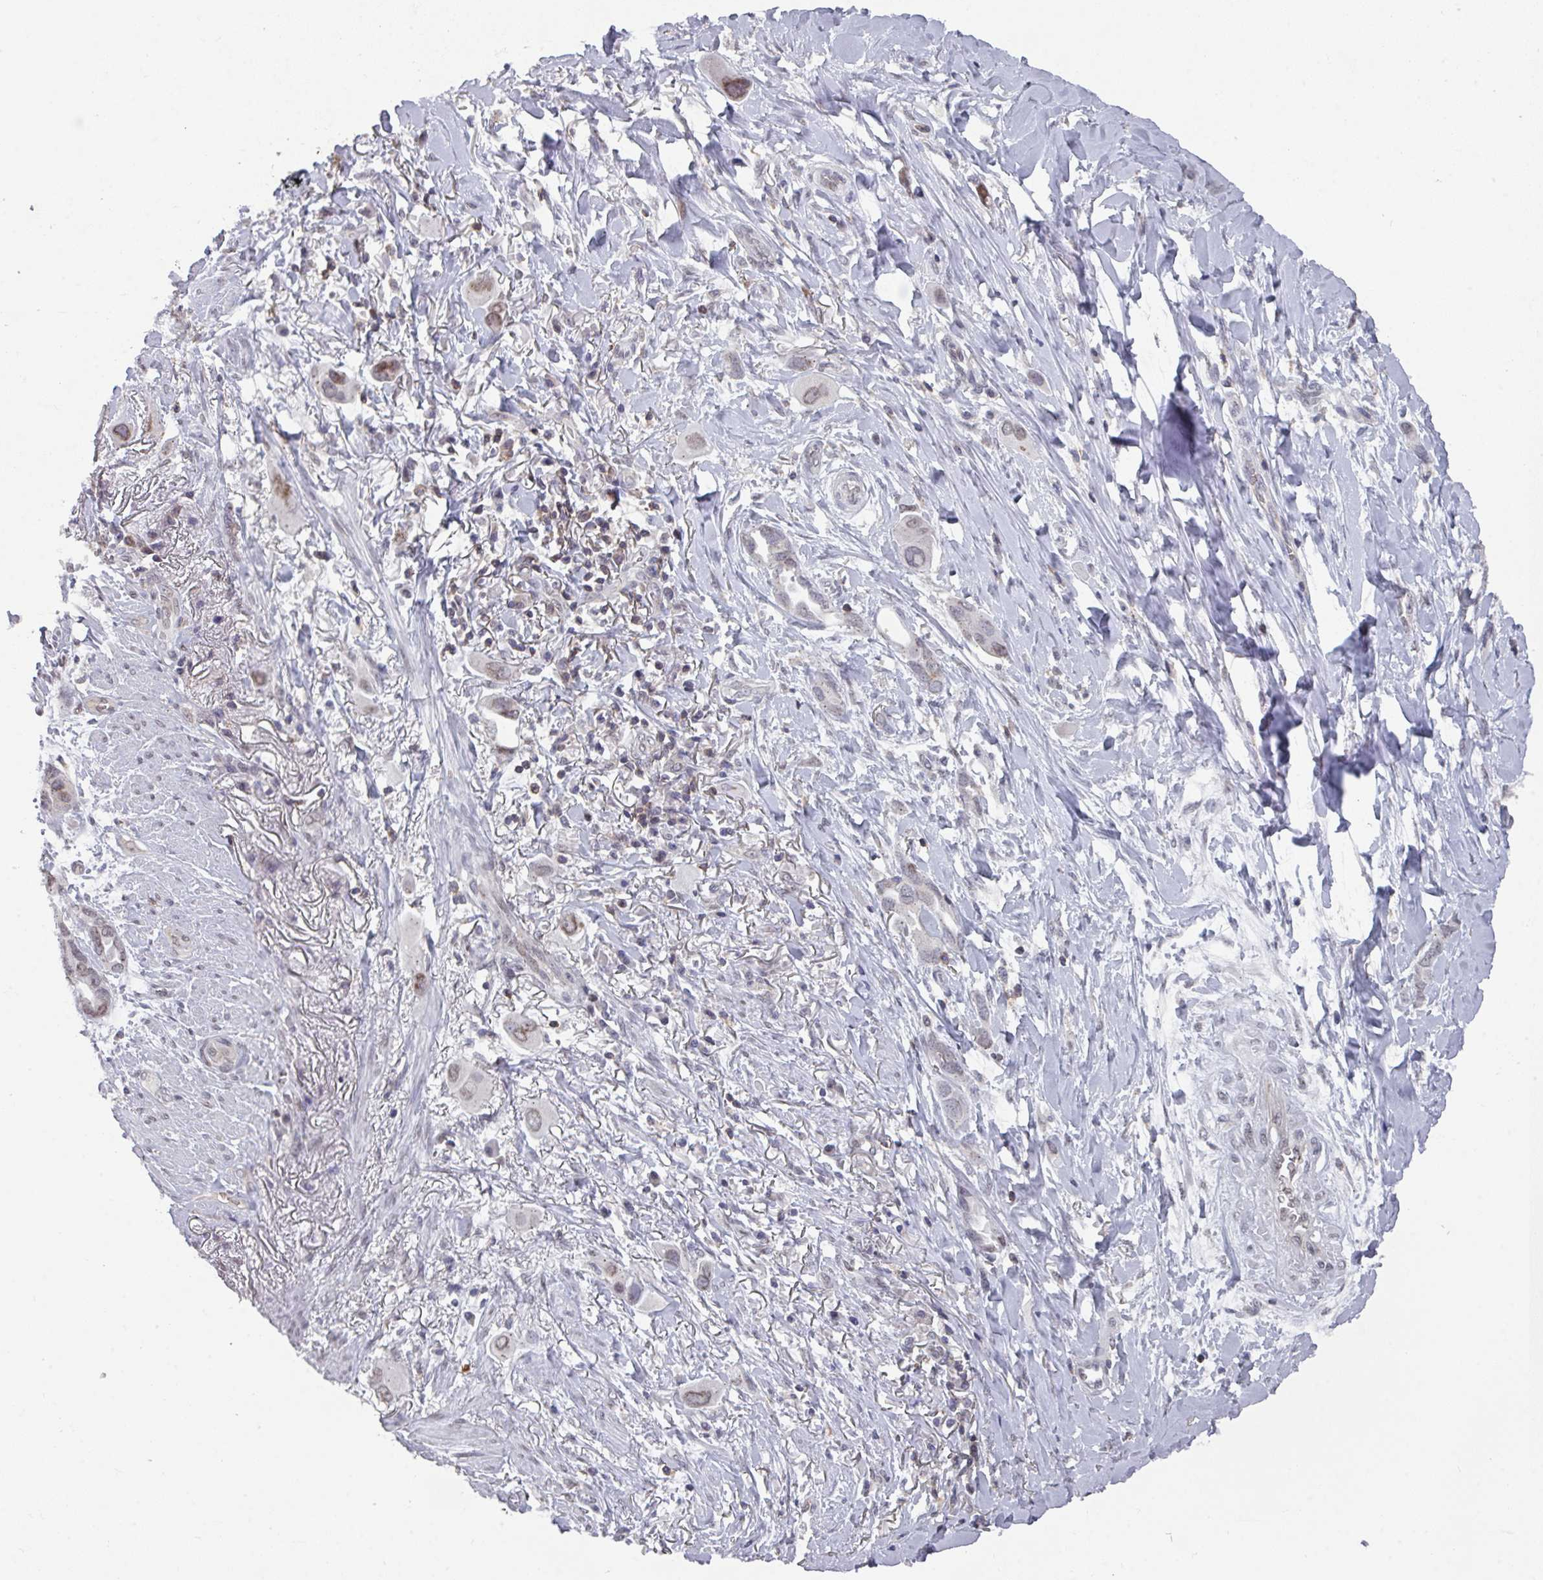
{"staining": {"intensity": "weak", "quantity": "<25%", "location": "nuclear"}, "tissue": "lung cancer", "cell_type": "Tumor cells", "image_type": "cancer", "snomed": [{"axis": "morphology", "description": "Adenocarcinoma, NOS"}, {"axis": "topography", "description": "Lung"}], "caption": "There is no significant expression in tumor cells of lung cancer (adenocarcinoma).", "gene": "RASAL3", "patient": {"sex": "male", "age": 76}}